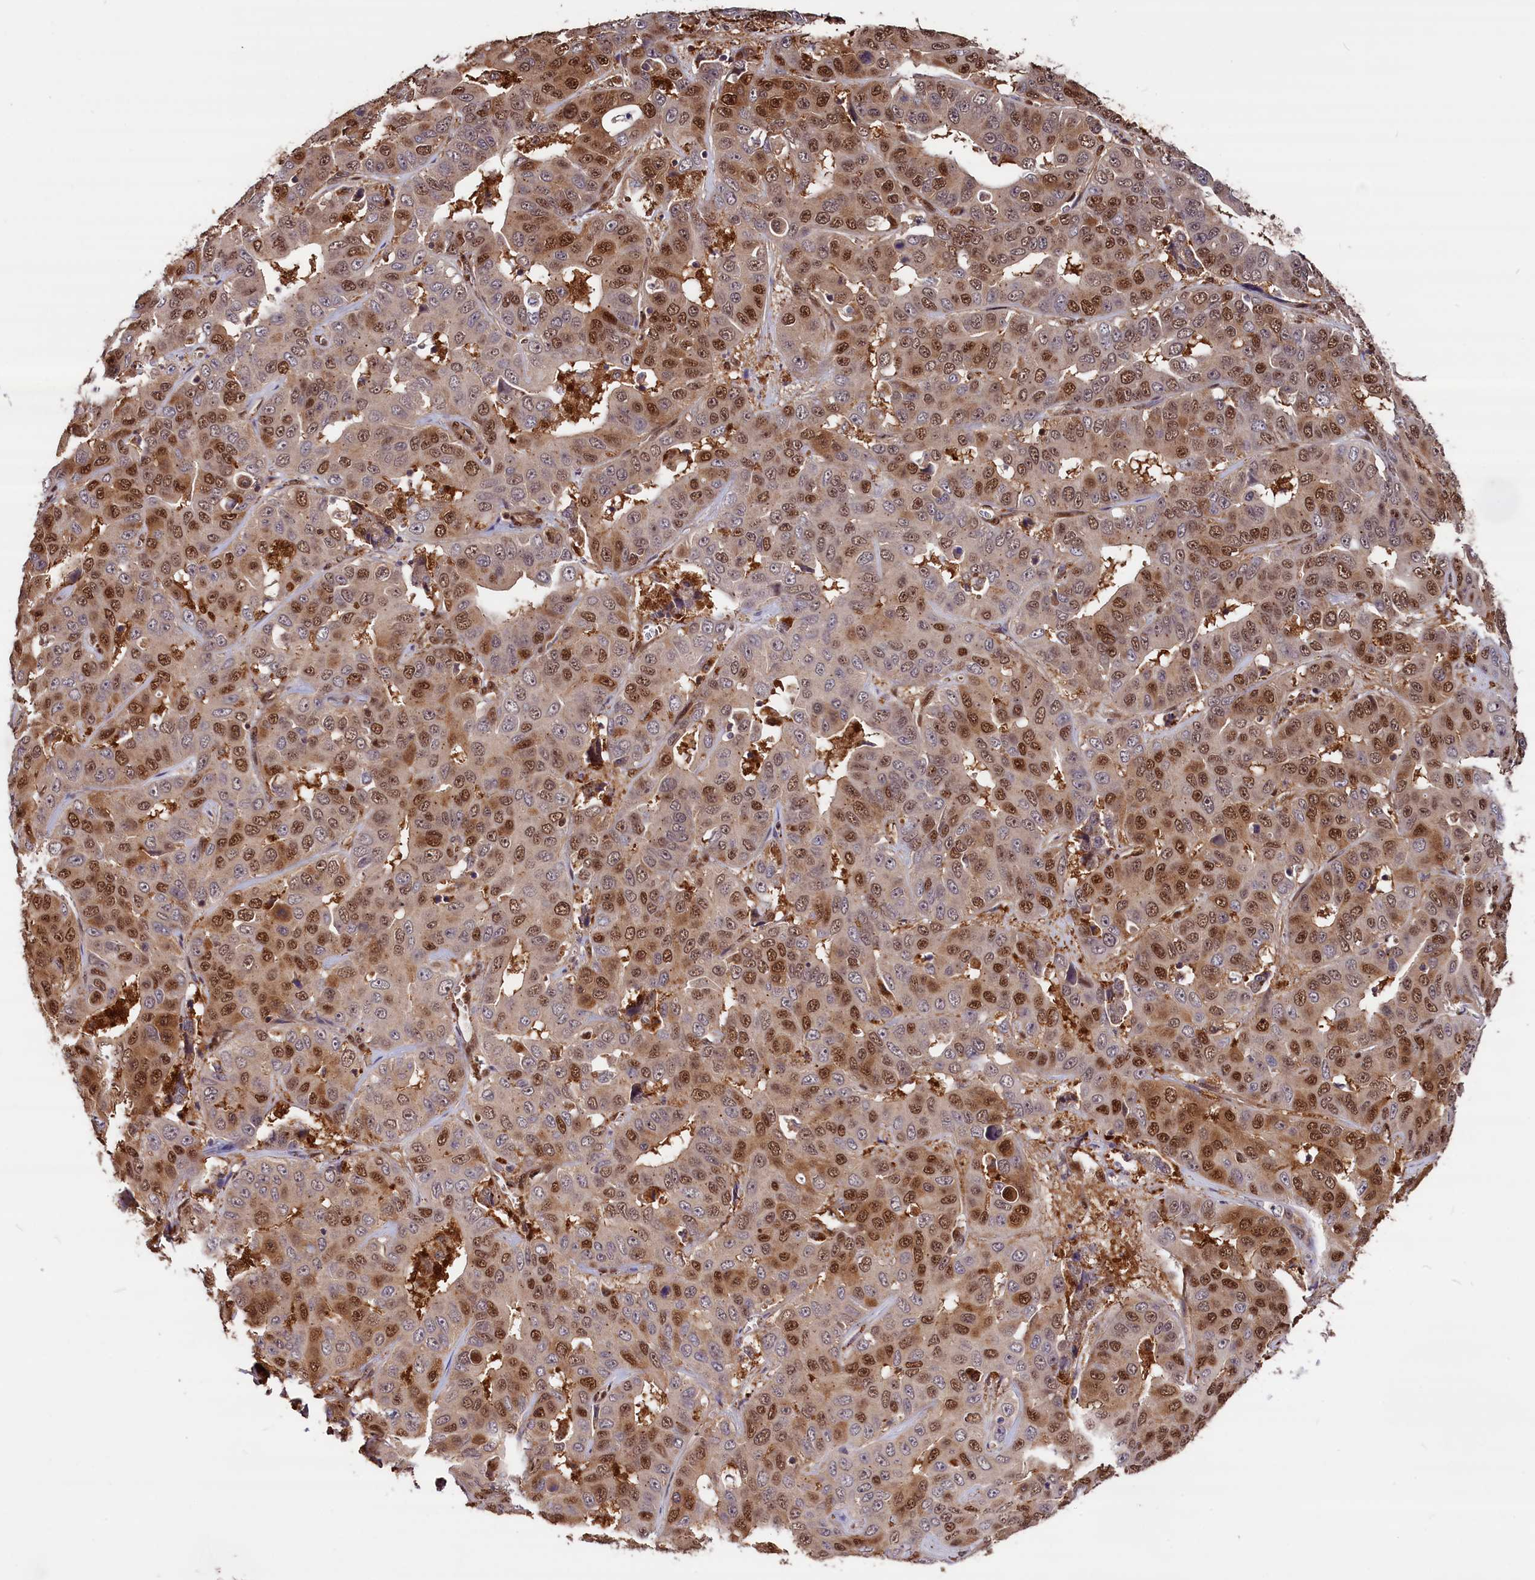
{"staining": {"intensity": "moderate", "quantity": ">75%", "location": "nuclear"}, "tissue": "liver cancer", "cell_type": "Tumor cells", "image_type": "cancer", "snomed": [{"axis": "morphology", "description": "Cholangiocarcinoma"}, {"axis": "topography", "description": "Liver"}], "caption": "Liver cancer was stained to show a protein in brown. There is medium levels of moderate nuclear expression in approximately >75% of tumor cells.", "gene": "ADRM1", "patient": {"sex": "female", "age": 52}}